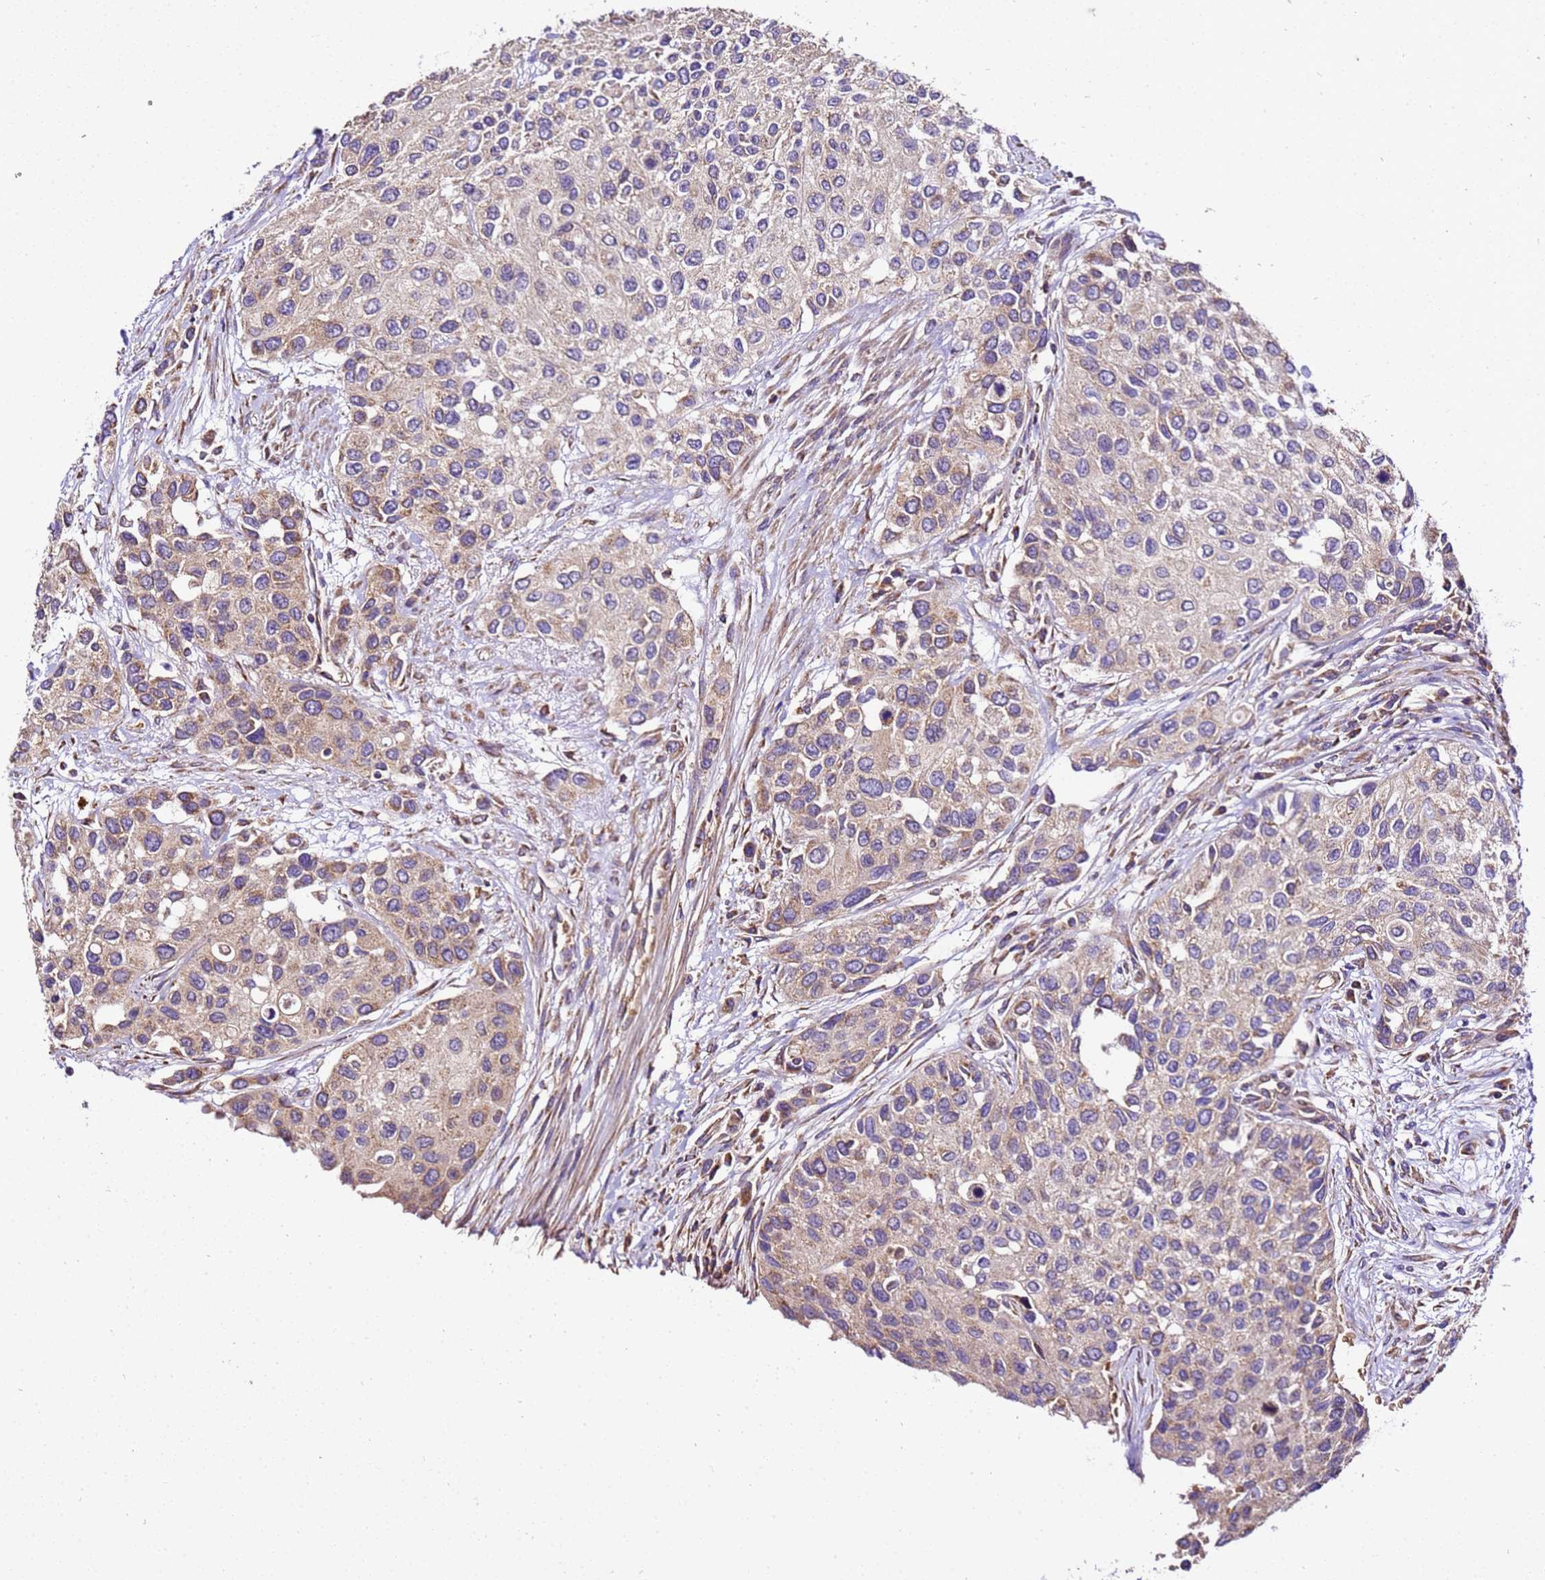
{"staining": {"intensity": "moderate", "quantity": "<25%", "location": "cytoplasmic/membranous"}, "tissue": "urothelial cancer", "cell_type": "Tumor cells", "image_type": "cancer", "snomed": [{"axis": "morphology", "description": "Normal tissue, NOS"}, {"axis": "morphology", "description": "Urothelial carcinoma, High grade"}, {"axis": "topography", "description": "Vascular tissue"}, {"axis": "topography", "description": "Urinary bladder"}], "caption": "About <25% of tumor cells in human urothelial cancer demonstrate moderate cytoplasmic/membranous protein positivity as visualized by brown immunohistochemical staining.", "gene": "LRRIQ1", "patient": {"sex": "female", "age": 56}}